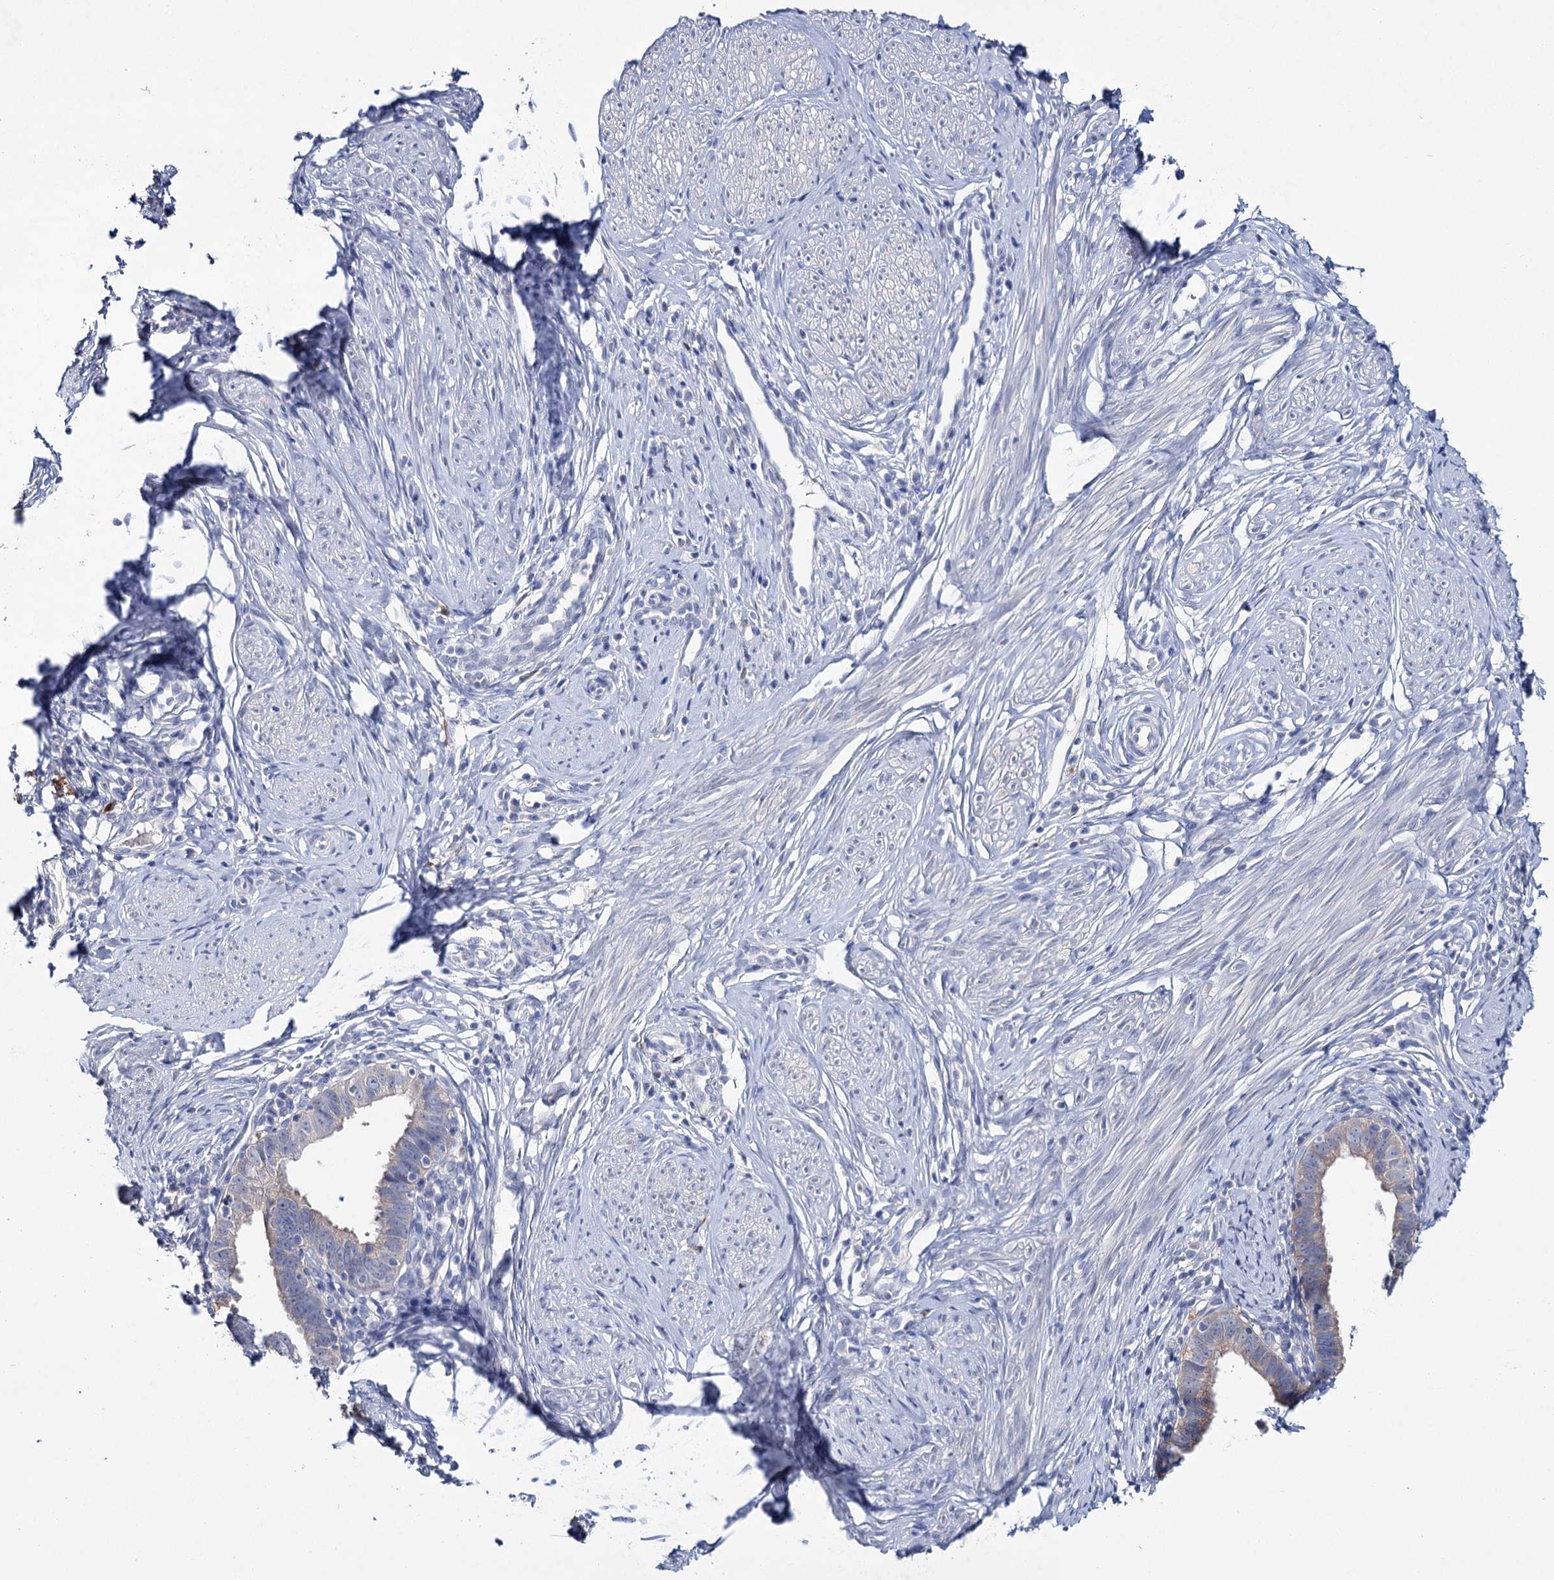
{"staining": {"intensity": "negative", "quantity": "none", "location": "none"}, "tissue": "cervical cancer", "cell_type": "Tumor cells", "image_type": "cancer", "snomed": [{"axis": "morphology", "description": "Adenocarcinoma, NOS"}, {"axis": "topography", "description": "Cervix"}], "caption": "Photomicrograph shows no protein expression in tumor cells of cervical cancer tissue.", "gene": "LYZL4", "patient": {"sex": "female", "age": 36}}